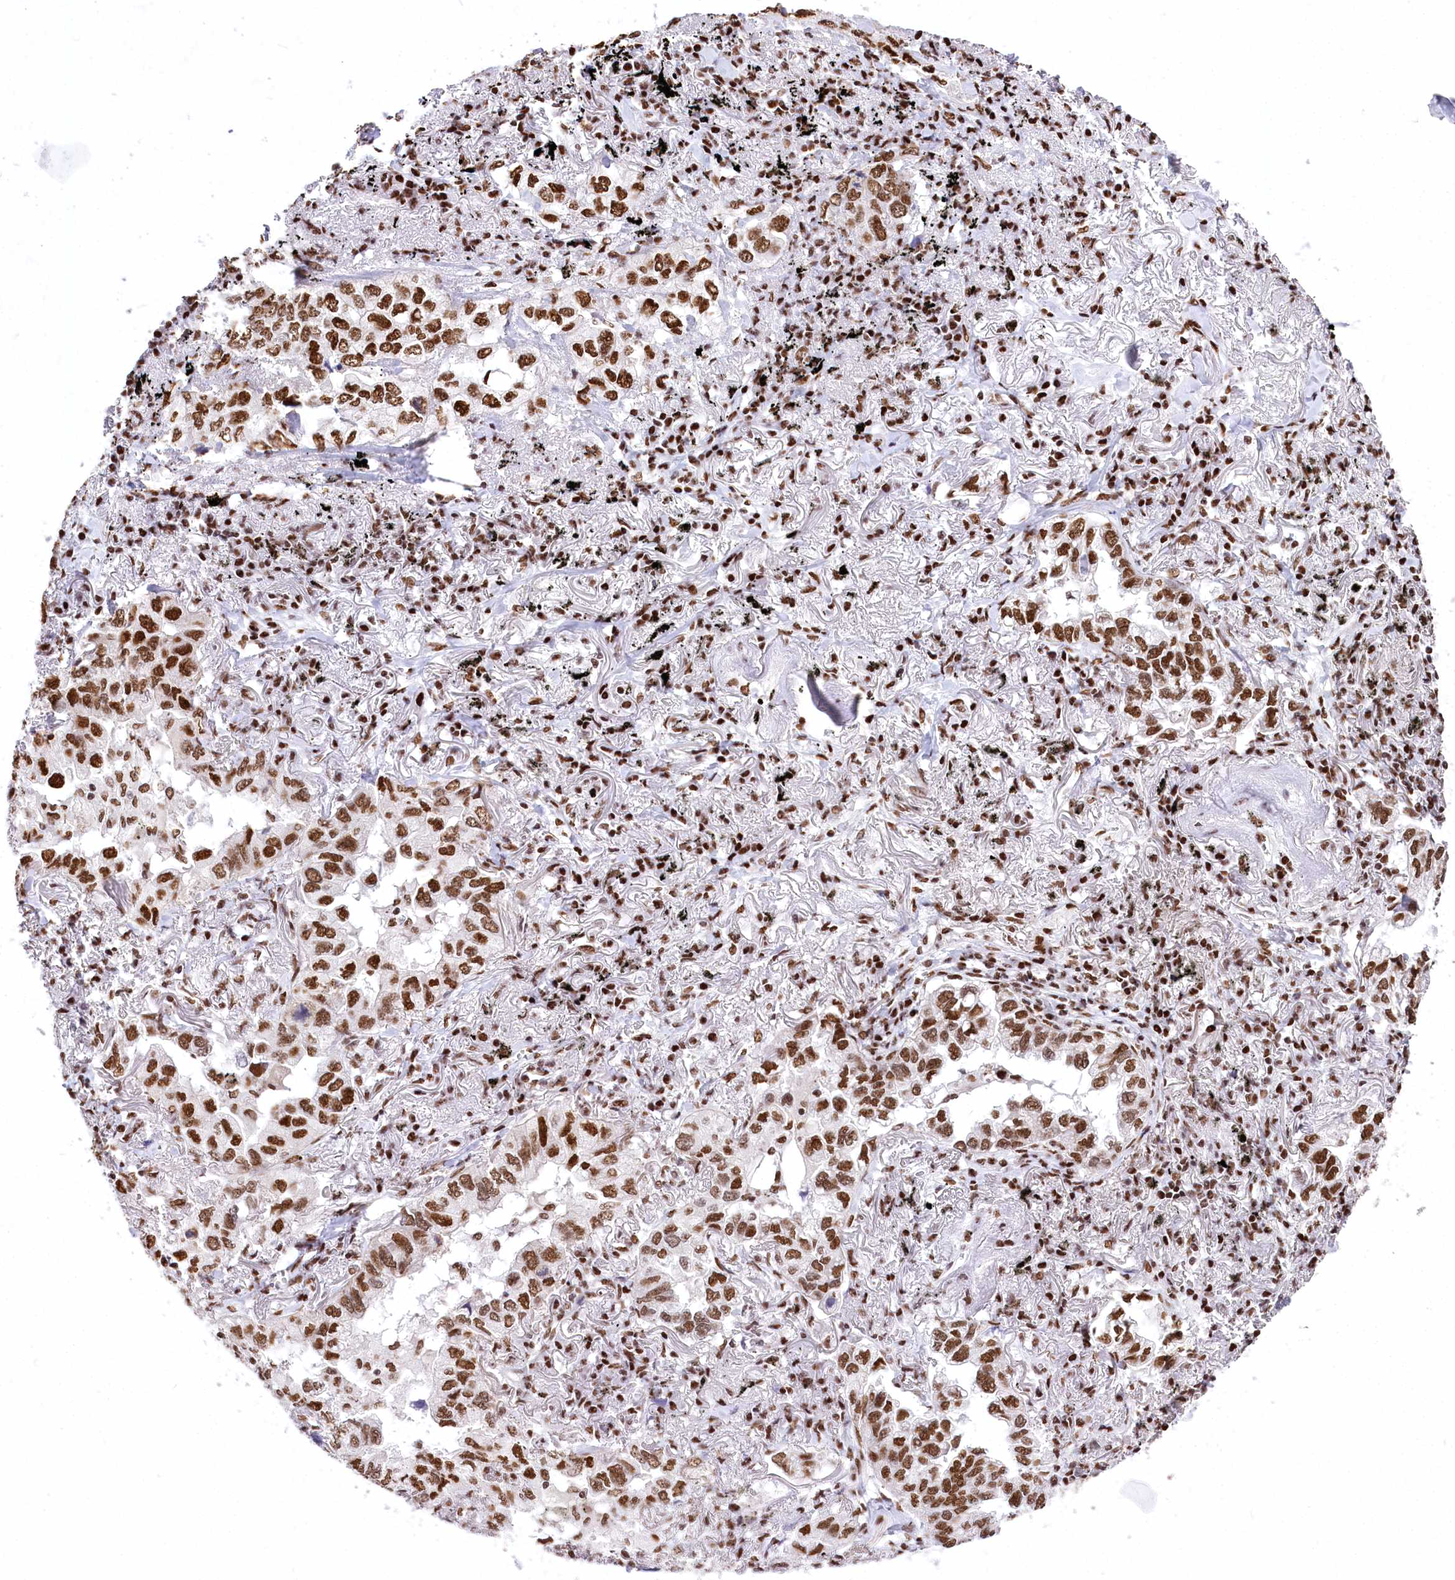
{"staining": {"intensity": "moderate", "quantity": ">75%", "location": "nuclear"}, "tissue": "lung cancer", "cell_type": "Tumor cells", "image_type": "cancer", "snomed": [{"axis": "morphology", "description": "Adenocarcinoma, NOS"}, {"axis": "topography", "description": "Lung"}], "caption": "Lung cancer stained for a protein (brown) shows moderate nuclear positive expression in approximately >75% of tumor cells.", "gene": "POU4F3", "patient": {"sex": "male", "age": 65}}